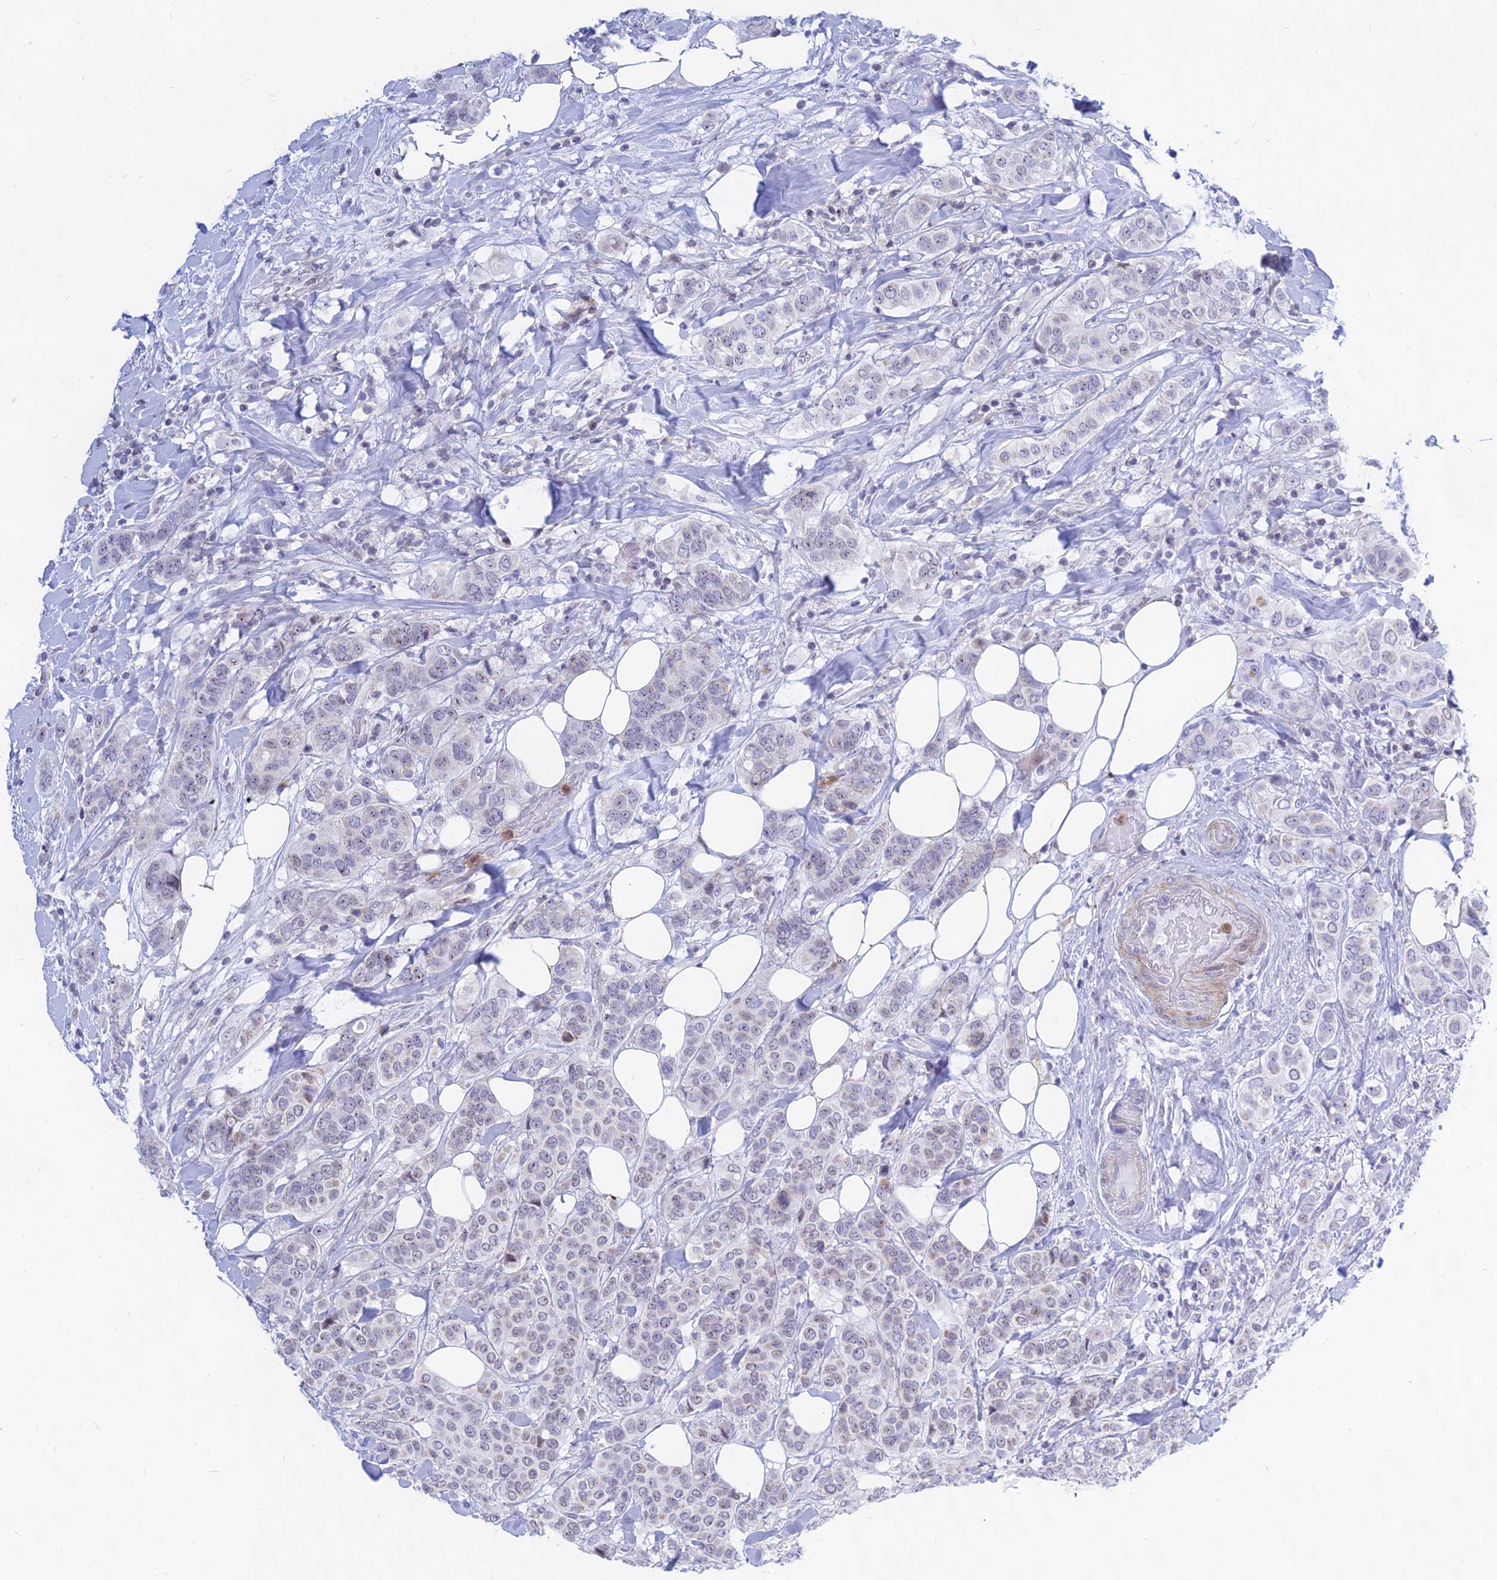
{"staining": {"intensity": "negative", "quantity": "none", "location": "none"}, "tissue": "breast cancer", "cell_type": "Tumor cells", "image_type": "cancer", "snomed": [{"axis": "morphology", "description": "Lobular carcinoma"}, {"axis": "topography", "description": "Breast"}], "caption": "A high-resolution photomicrograph shows immunohistochemistry (IHC) staining of breast cancer (lobular carcinoma), which demonstrates no significant positivity in tumor cells.", "gene": "KRR1", "patient": {"sex": "female", "age": 51}}